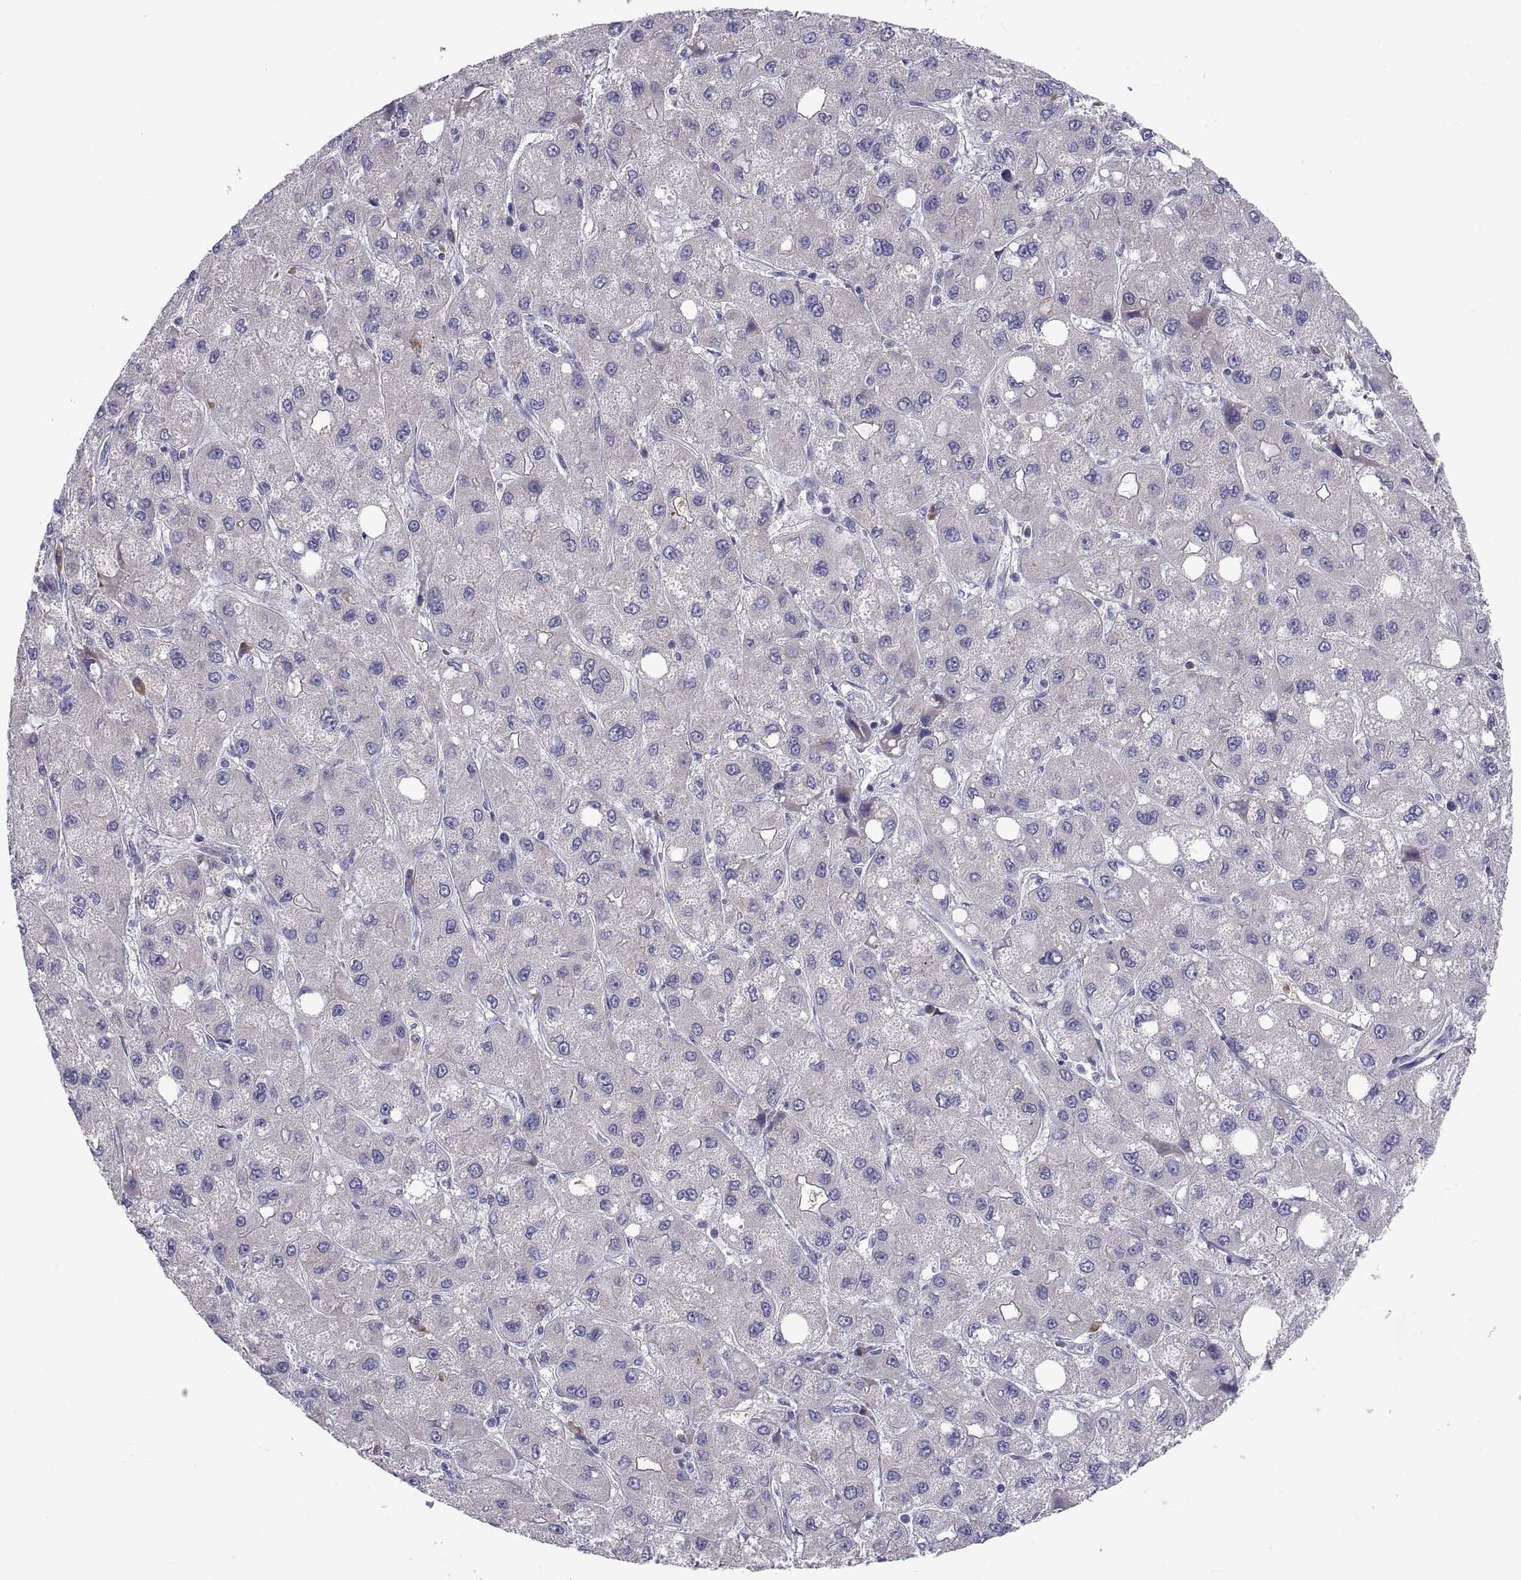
{"staining": {"intensity": "negative", "quantity": "none", "location": "none"}, "tissue": "liver cancer", "cell_type": "Tumor cells", "image_type": "cancer", "snomed": [{"axis": "morphology", "description": "Carcinoma, Hepatocellular, NOS"}, {"axis": "topography", "description": "Liver"}], "caption": "An immunohistochemistry histopathology image of liver cancer is shown. There is no staining in tumor cells of liver cancer.", "gene": "PKP1", "patient": {"sex": "male", "age": 73}}